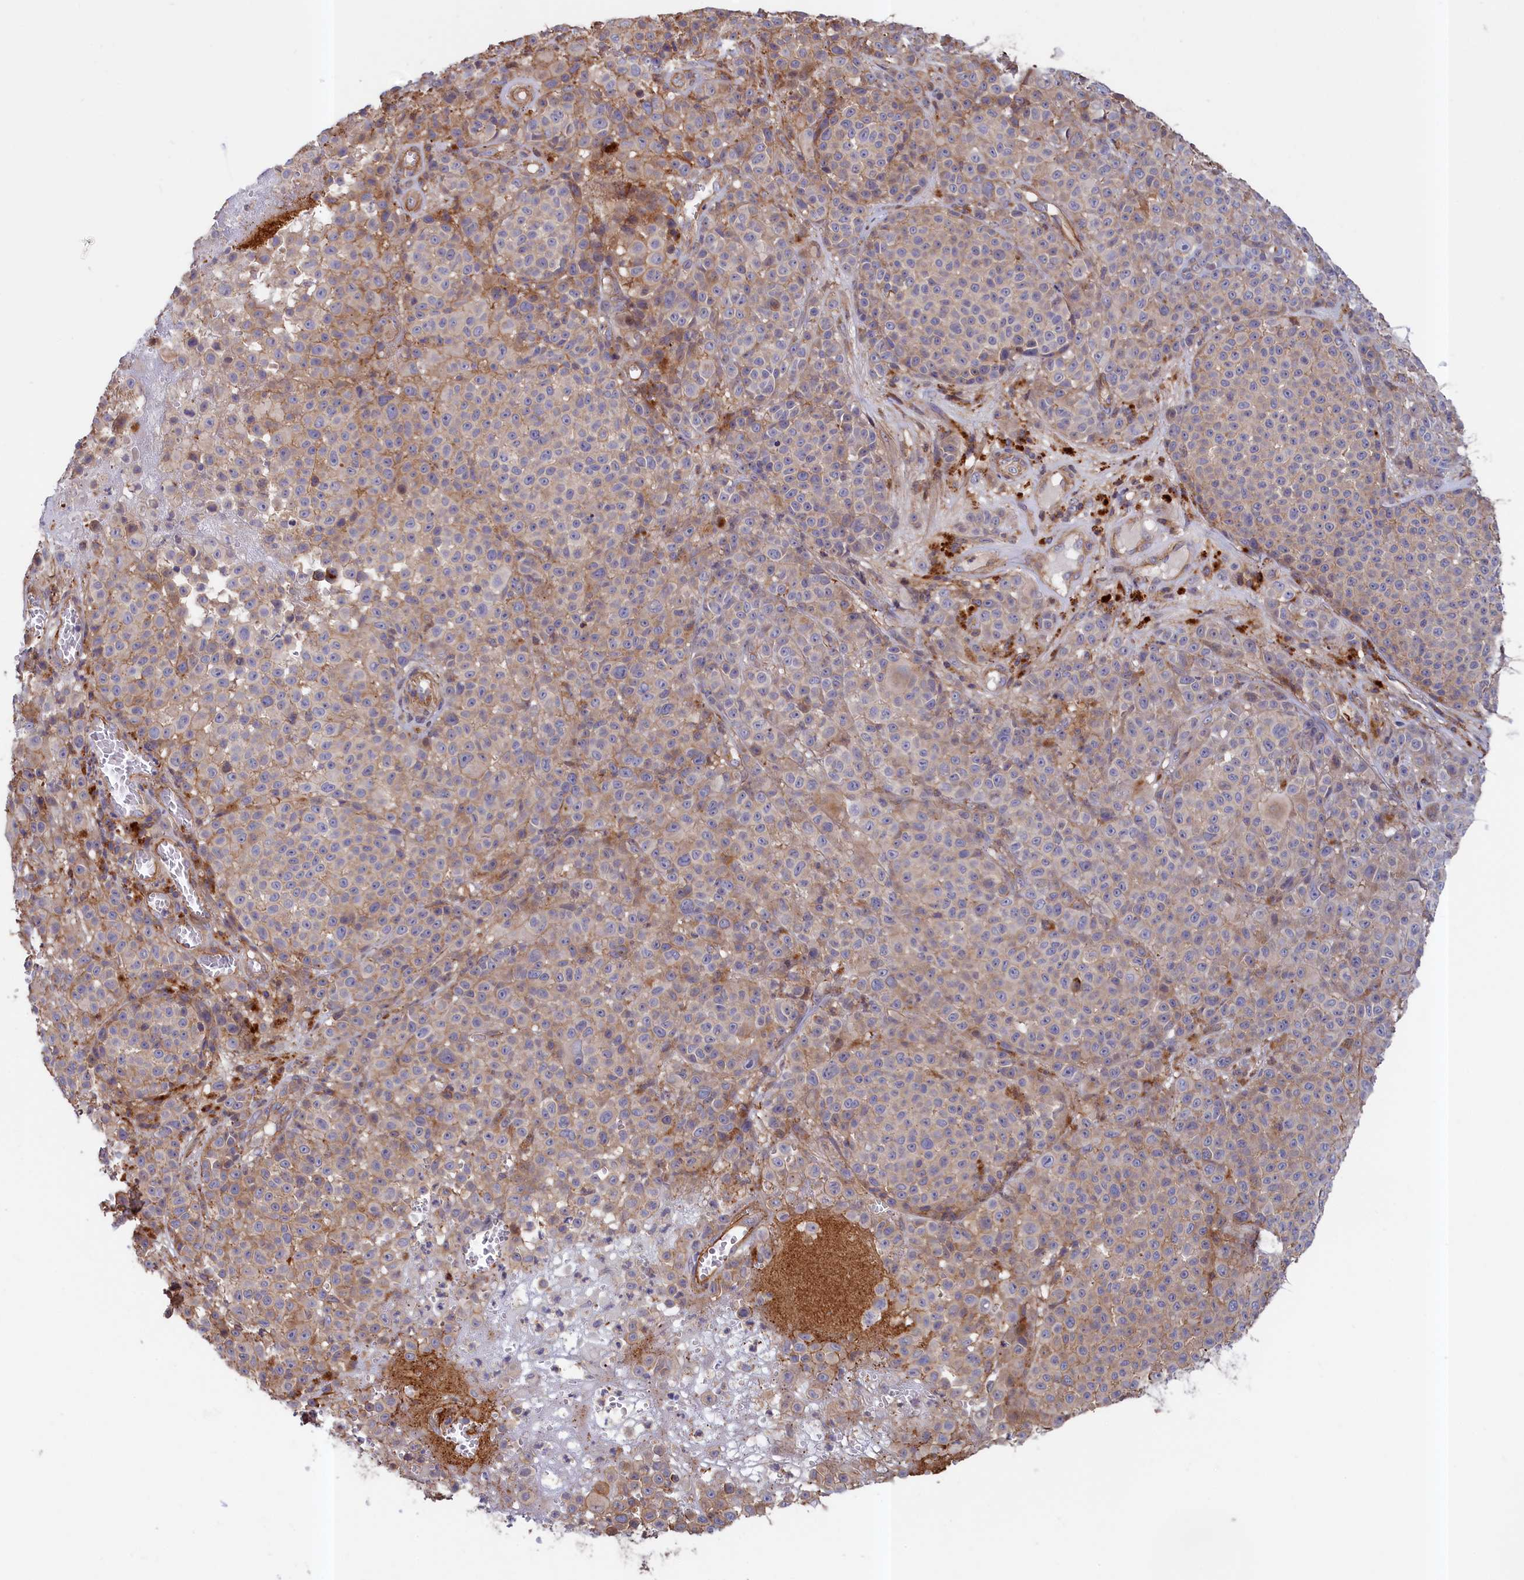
{"staining": {"intensity": "weak", "quantity": "<25%", "location": "cytoplasmic/membranous"}, "tissue": "melanoma", "cell_type": "Tumor cells", "image_type": "cancer", "snomed": [{"axis": "morphology", "description": "Malignant melanoma, NOS"}, {"axis": "topography", "description": "Skin"}], "caption": "IHC histopathology image of human melanoma stained for a protein (brown), which displays no expression in tumor cells.", "gene": "ANKRD27", "patient": {"sex": "female", "age": 94}}